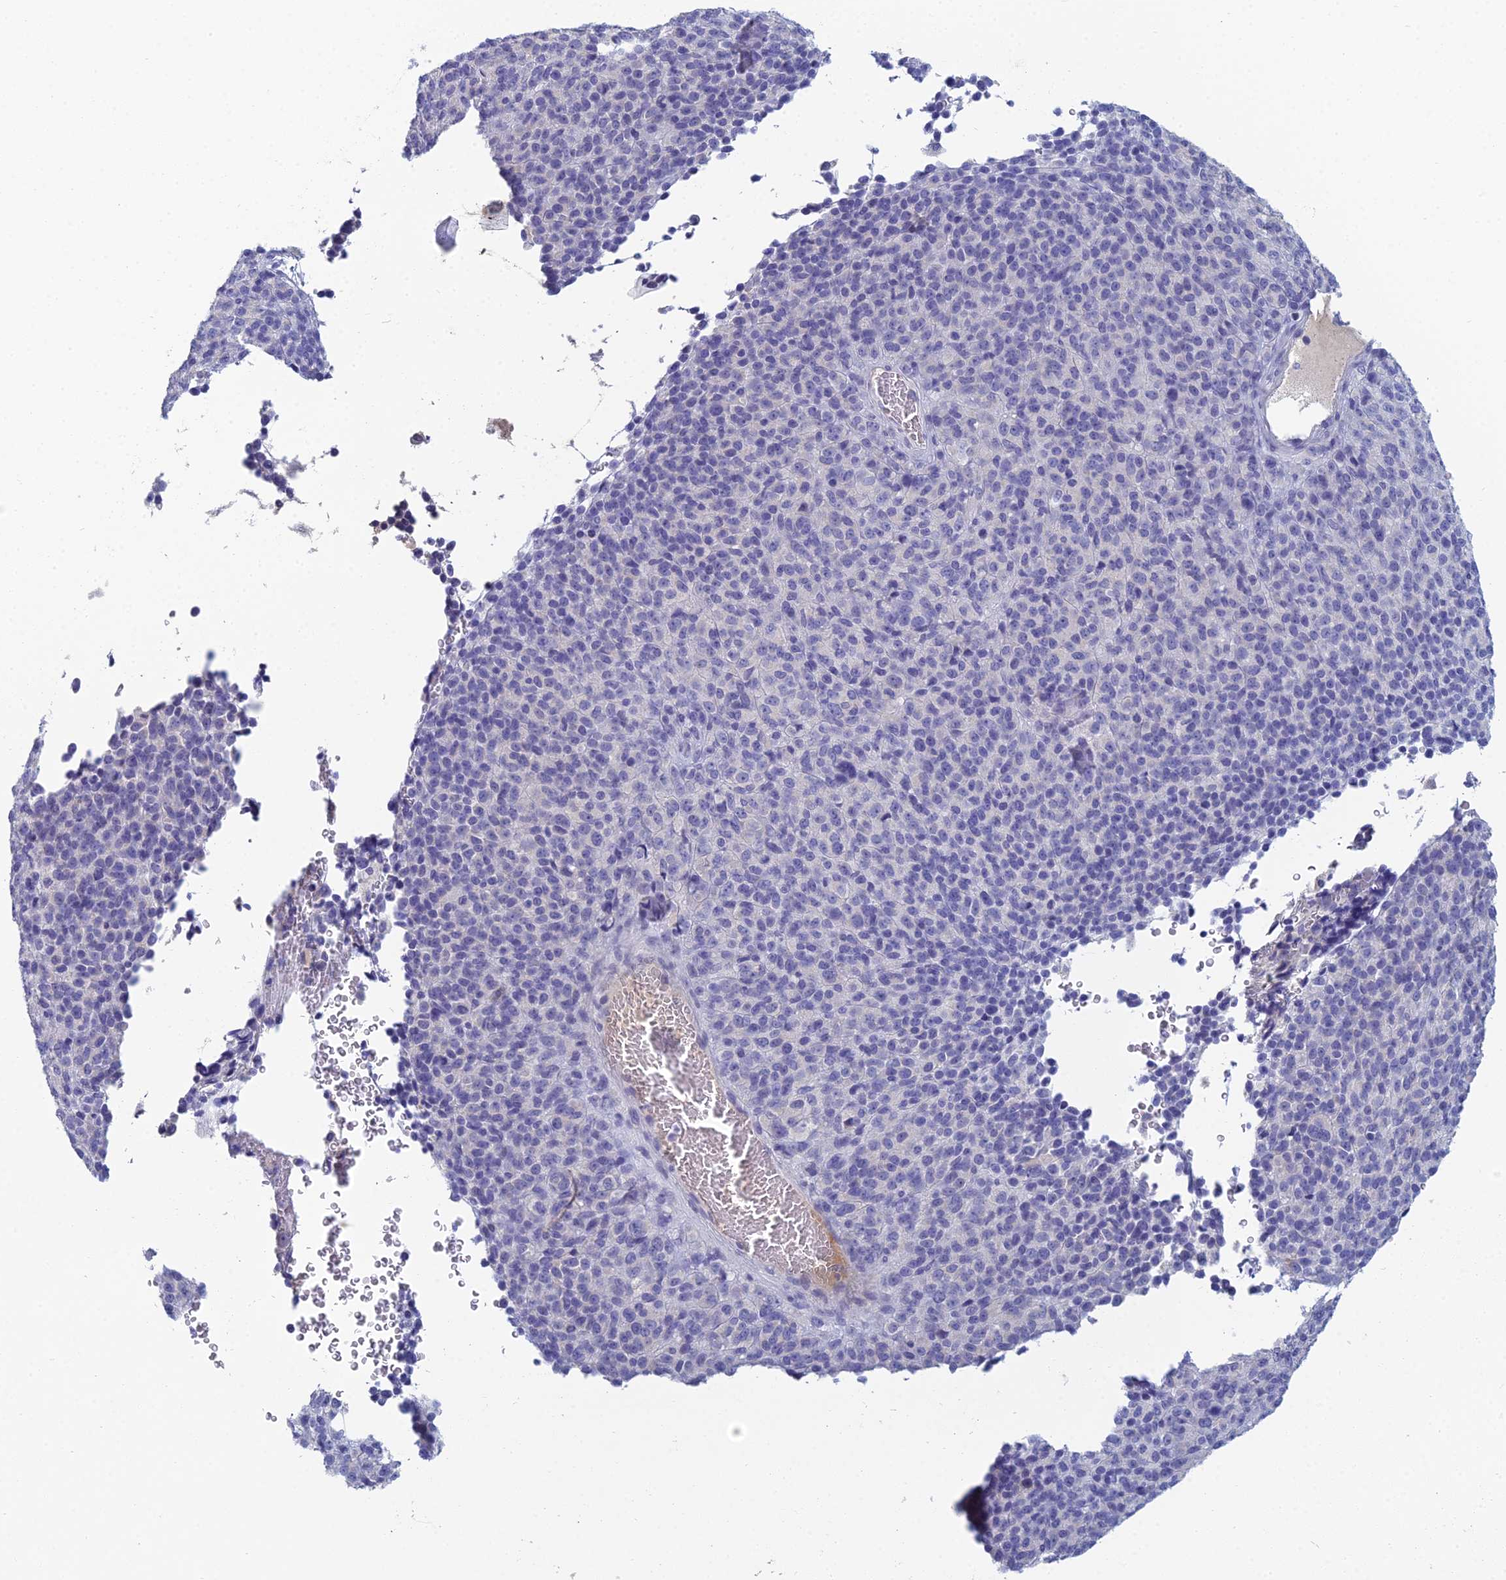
{"staining": {"intensity": "negative", "quantity": "none", "location": "none"}, "tissue": "melanoma", "cell_type": "Tumor cells", "image_type": "cancer", "snomed": [{"axis": "morphology", "description": "Malignant melanoma, Metastatic site"}, {"axis": "topography", "description": "Brain"}], "caption": "Tumor cells are negative for brown protein staining in malignant melanoma (metastatic site). The staining was performed using DAB (3,3'-diaminobenzidine) to visualize the protein expression in brown, while the nuclei were stained in blue with hematoxylin (Magnification: 20x).", "gene": "MUC13", "patient": {"sex": "female", "age": 56}}